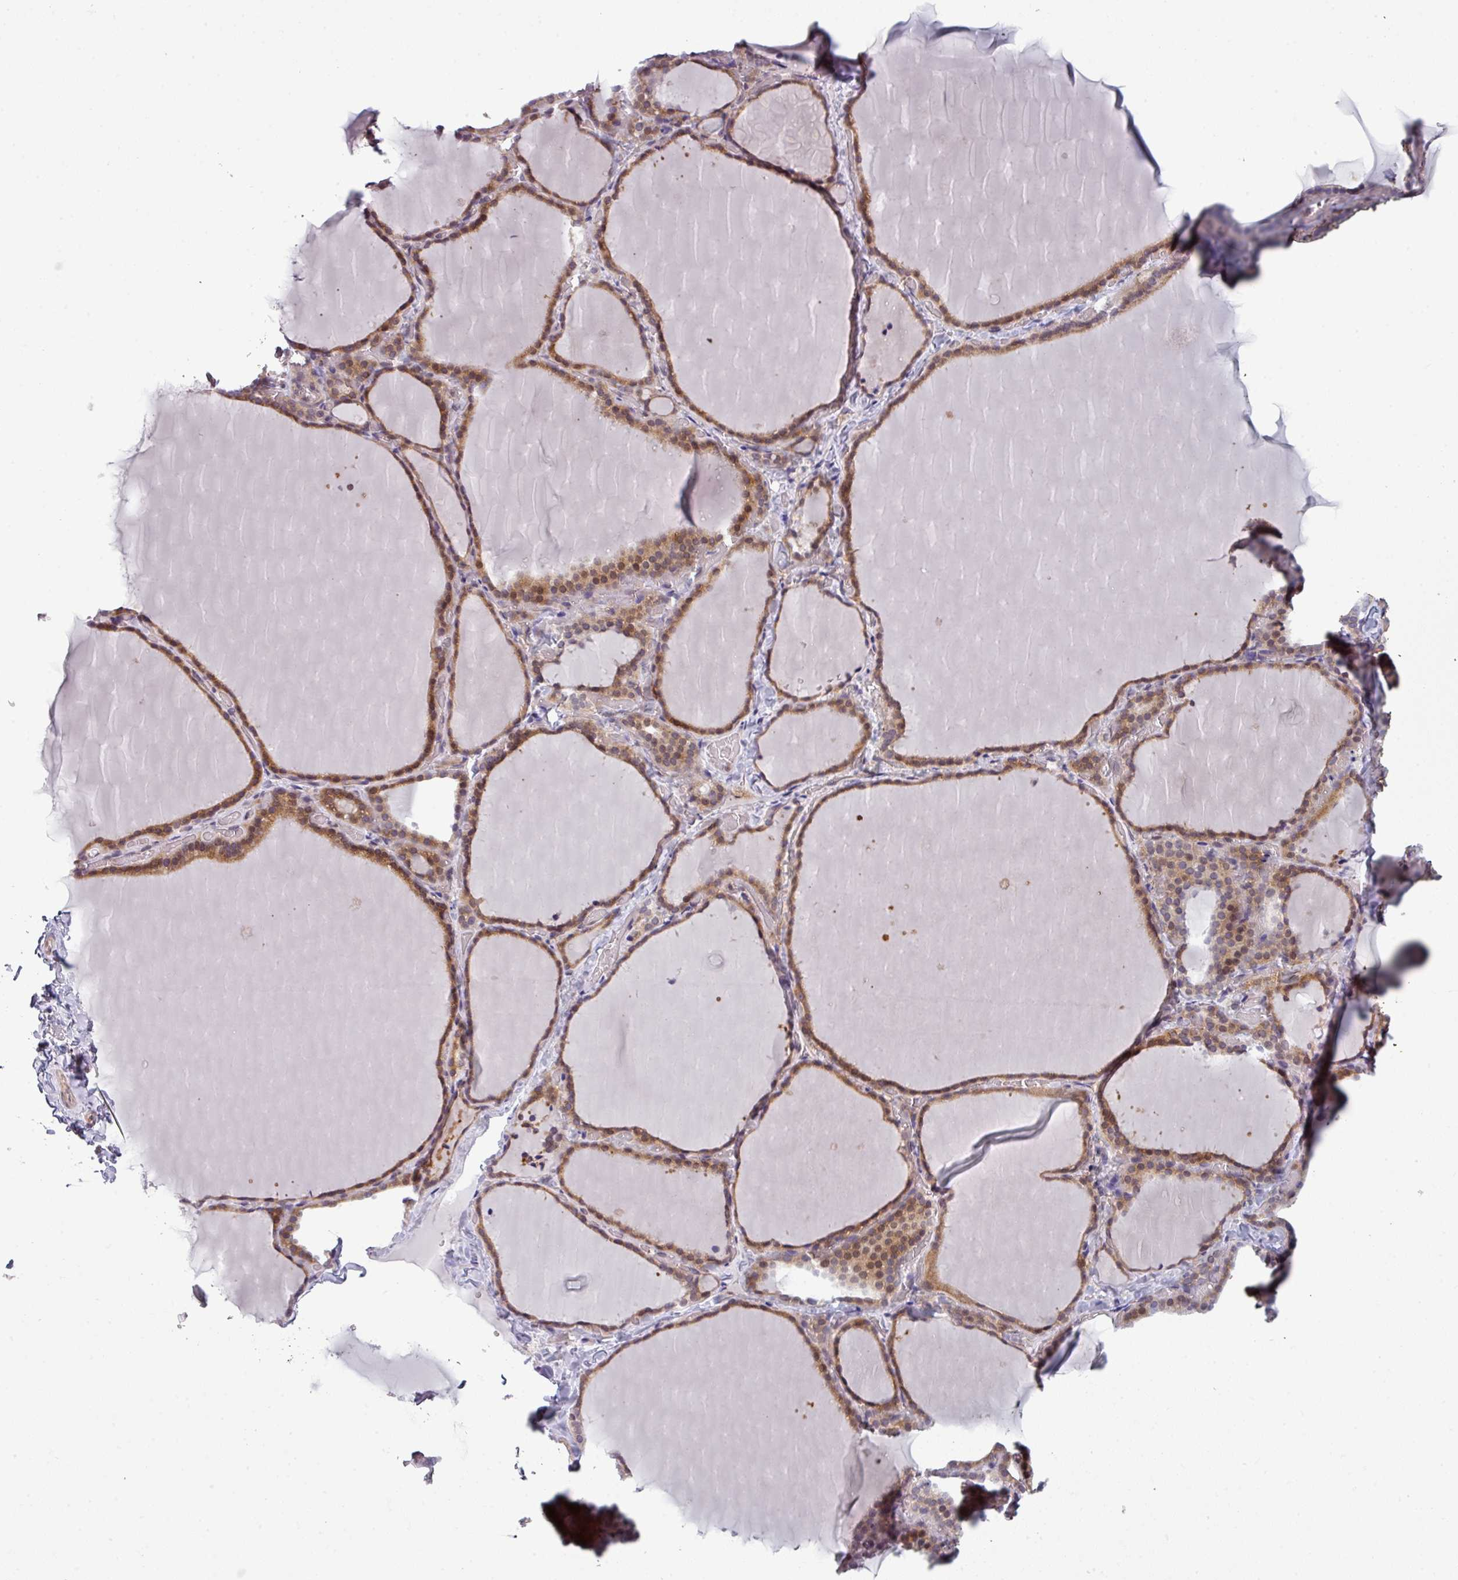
{"staining": {"intensity": "moderate", "quantity": "25%-75%", "location": "cytoplasmic/membranous,nuclear"}, "tissue": "thyroid gland", "cell_type": "Glandular cells", "image_type": "normal", "snomed": [{"axis": "morphology", "description": "Normal tissue, NOS"}, {"axis": "topography", "description": "Thyroid gland"}], "caption": "Human thyroid gland stained with a brown dye exhibits moderate cytoplasmic/membranous,nuclear positive staining in about 25%-75% of glandular cells.", "gene": "PRAMEF12", "patient": {"sex": "female", "age": 22}}